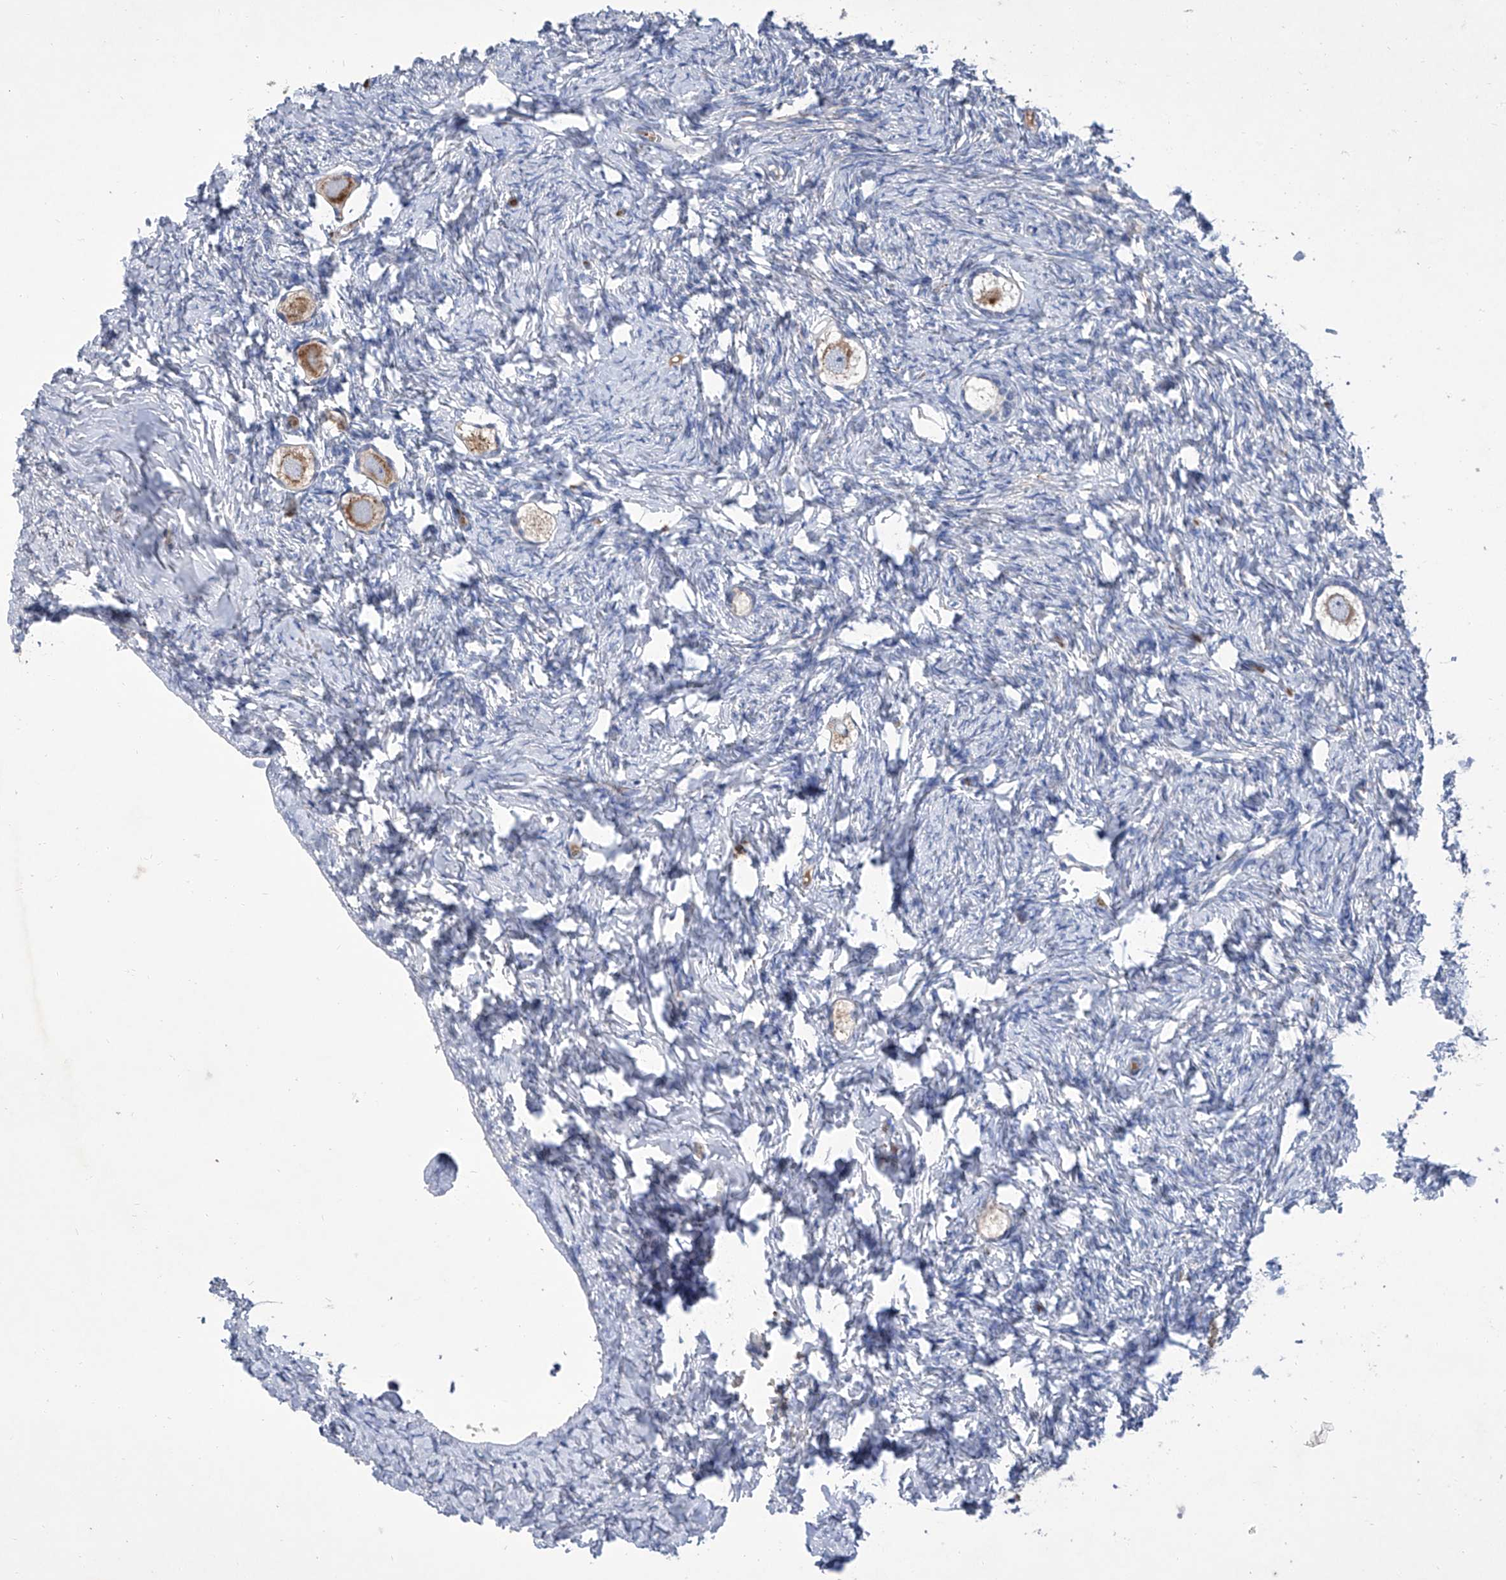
{"staining": {"intensity": "moderate", "quantity": ">75%", "location": "cytoplasmic/membranous"}, "tissue": "ovary", "cell_type": "Follicle cells", "image_type": "normal", "snomed": [{"axis": "morphology", "description": "Normal tissue, NOS"}, {"axis": "topography", "description": "Ovary"}], "caption": "The immunohistochemical stain highlights moderate cytoplasmic/membranous expression in follicle cells of benign ovary. The staining was performed using DAB (3,3'-diaminobenzidine), with brown indicating positive protein expression. Nuclei are stained blue with hematoxylin.", "gene": "GPT", "patient": {"sex": "female", "age": 27}}